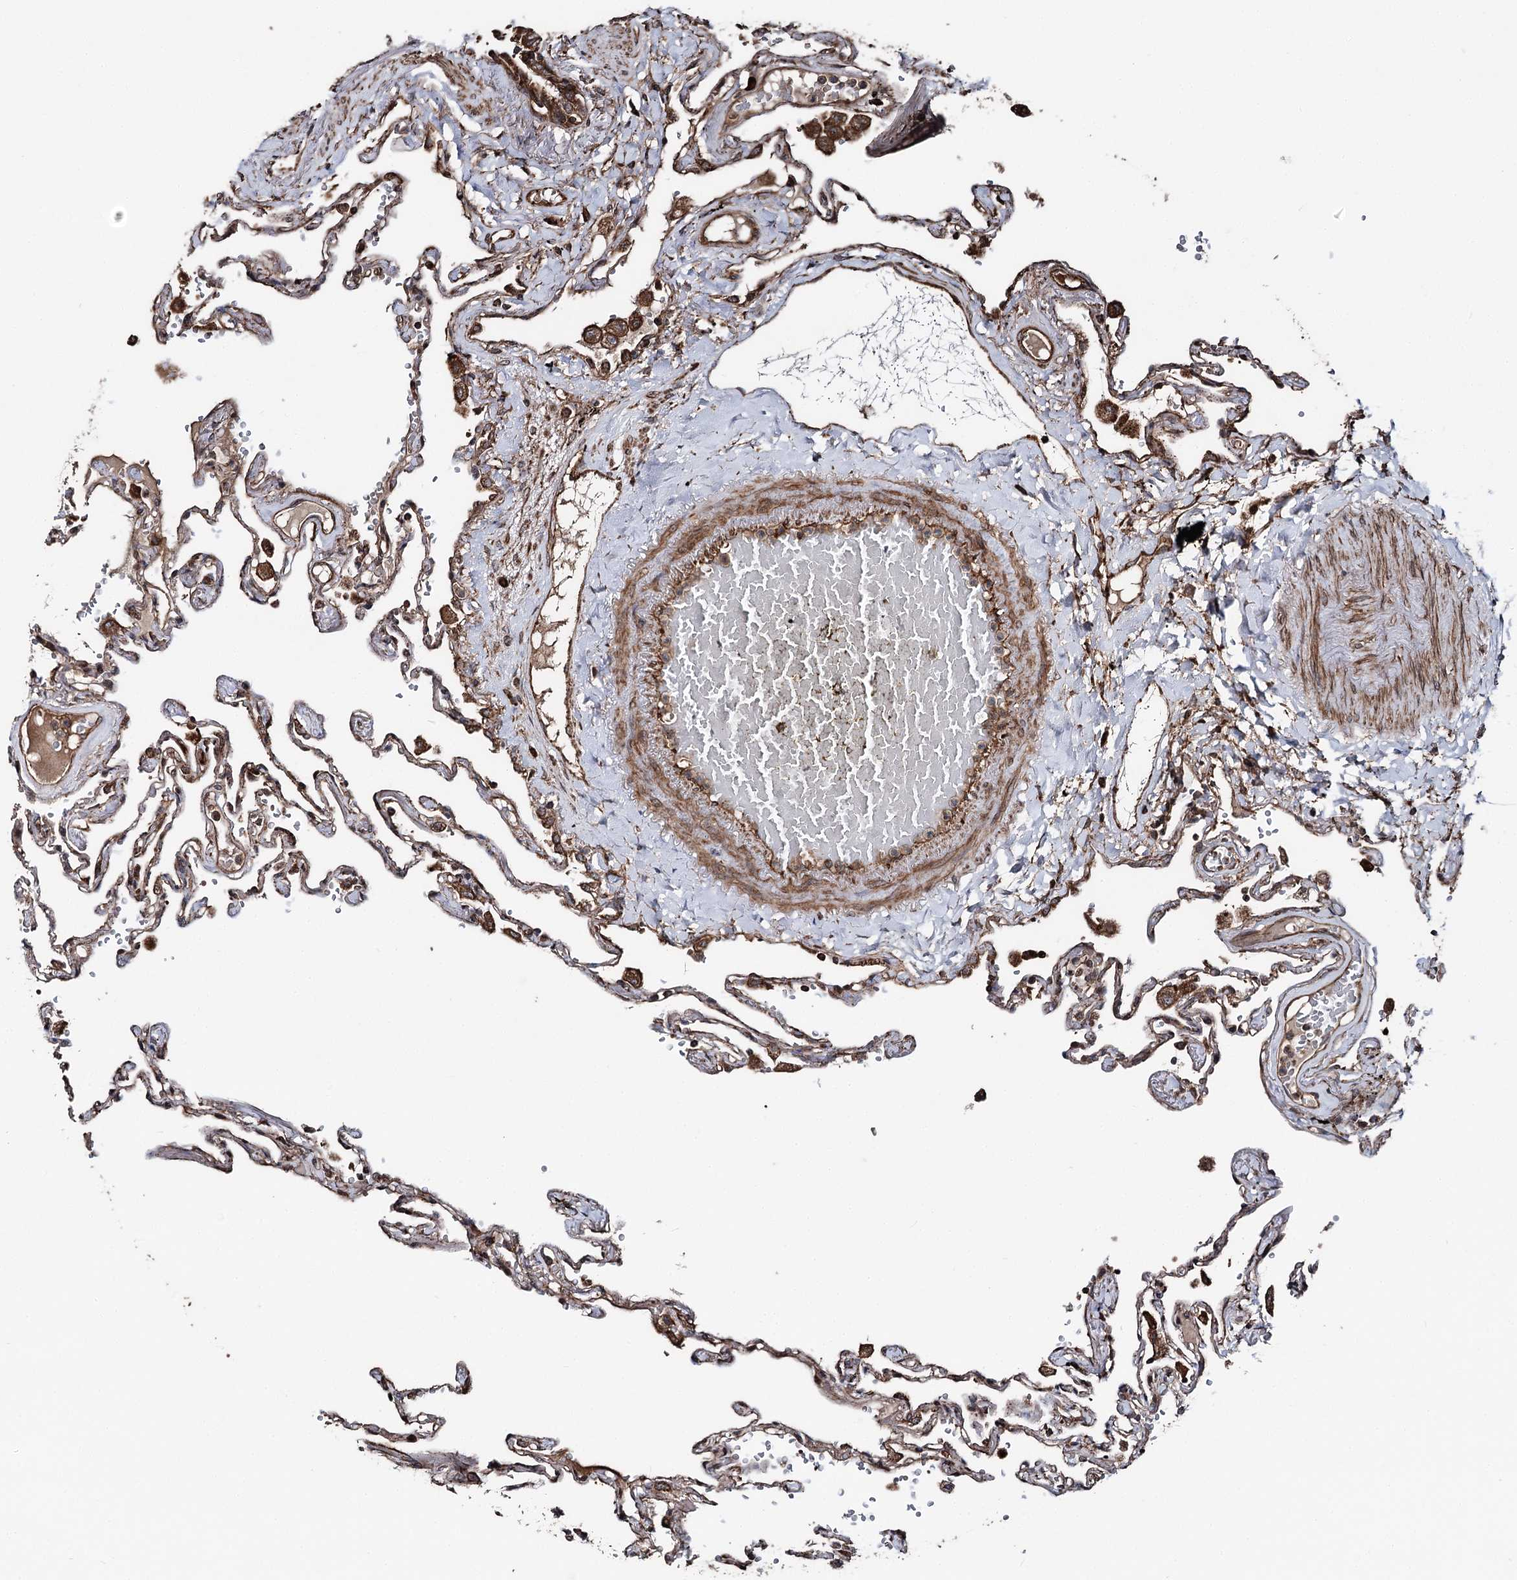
{"staining": {"intensity": "moderate", "quantity": ">75%", "location": "cytoplasmic/membranous"}, "tissue": "lung", "cell_type": "Alveolar cells", "image_type": "normal", "snomed": [{"axis": "morphology", "description": "Normal tissue, NOS"}, {"axis": "topography", "description": "Lung"}], "caption": "Immunohistochemistry of normal human lung demonstrates medium levels of moderate cytoplasmic/membranous staining in approximately >75% of alveolar cells. (brown staining indicates protein expression, while blue staining denotes nuclei).", "gene": "ITFG2", "patient": {"sex": "female", "age": 67}}